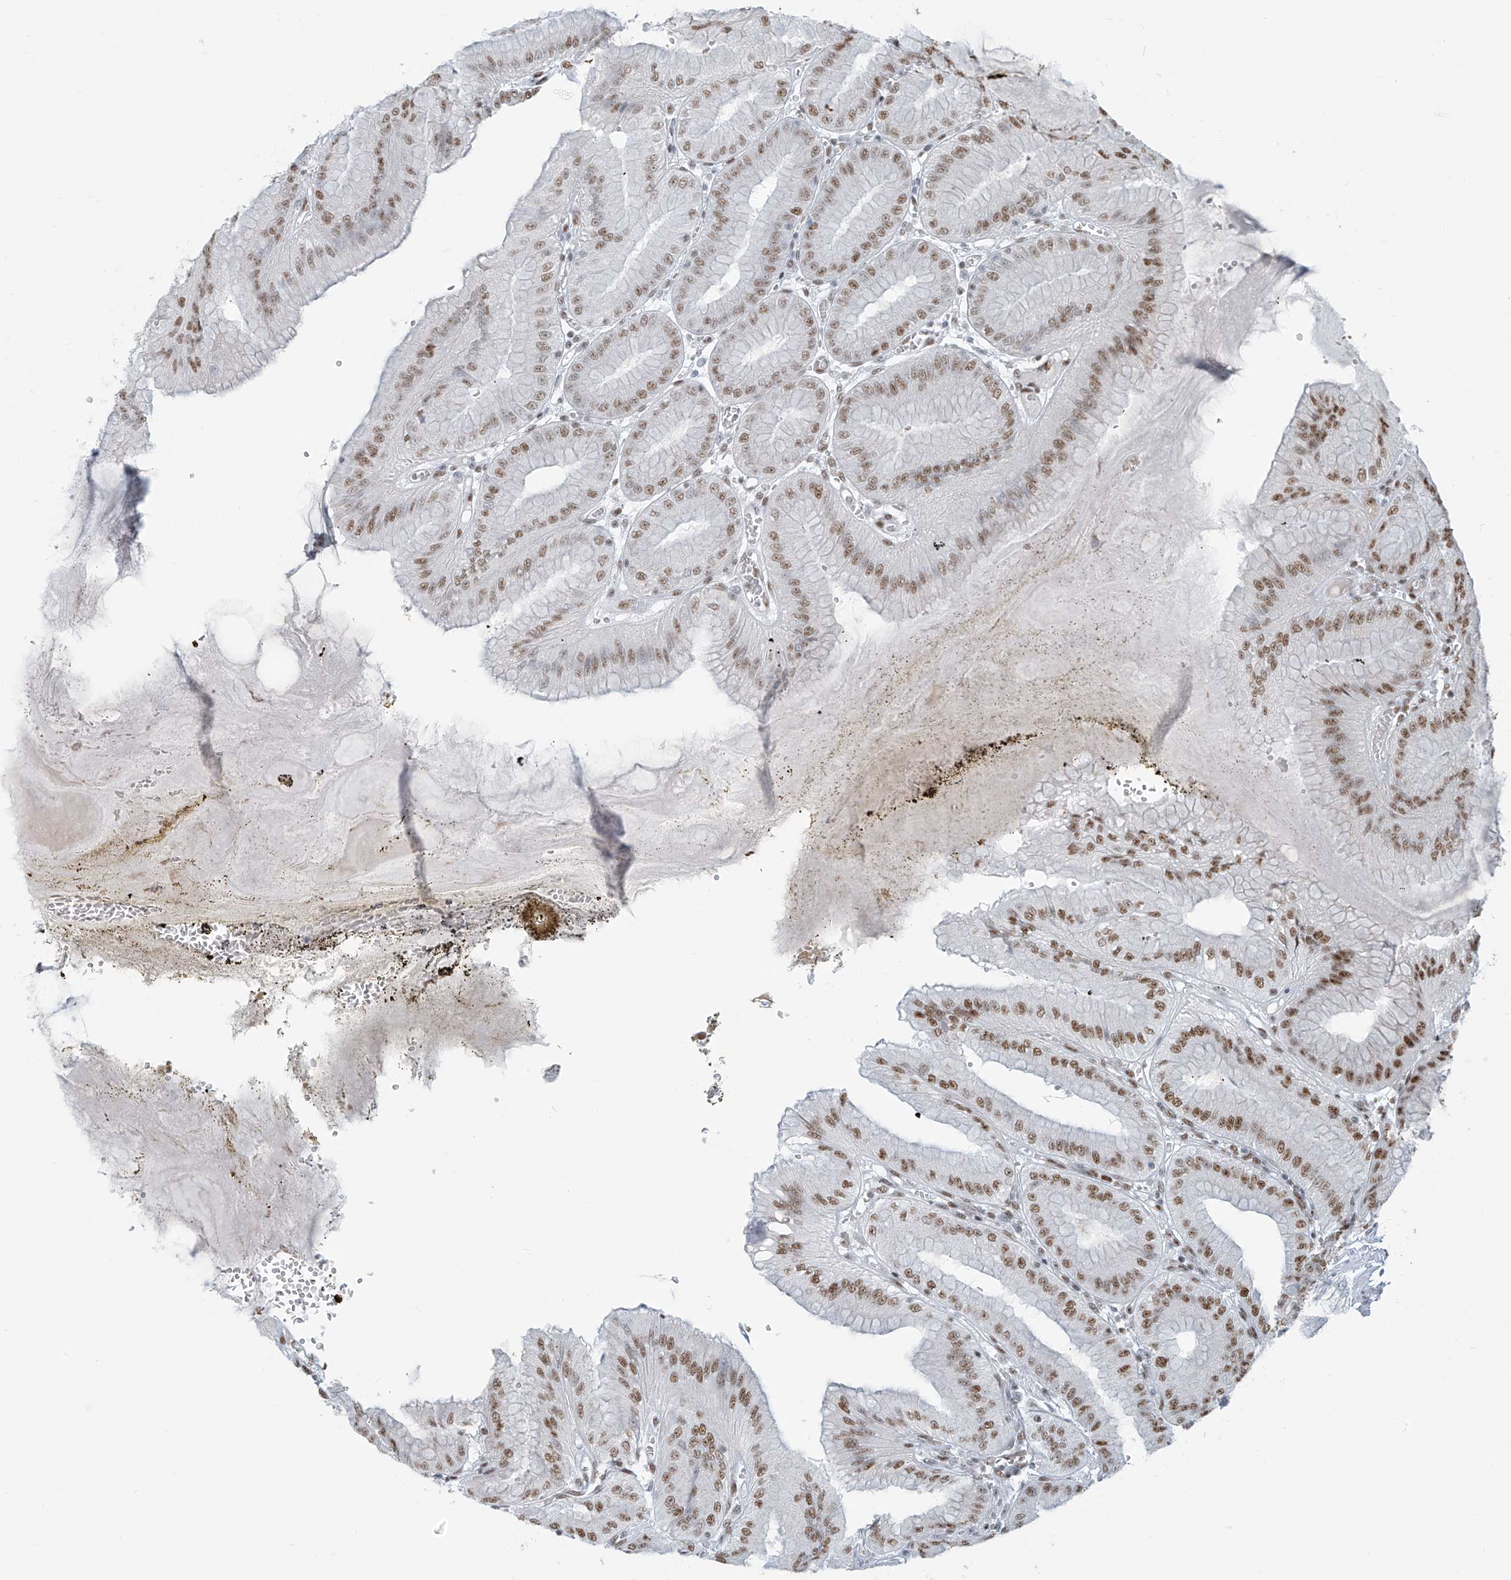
{"staining": {"intensity": "moderate", "quantity": ">75%", "location": "nuclear"}, "tissue": "stomach", "cell_type": "Glandular cells", "image_type": "normal", "snomed": [{"axis": "morphology", "description": "Normal tissue, NOS"}, {"axis": "topography", "description": "Stomach, lower"}], "caption": "Glandular cells reveal moderate nuclear staining in about >75% of cells in normal stomach.", "gene": "ENSG00000257390", "patient": {"sex": "male", "age": 71}}